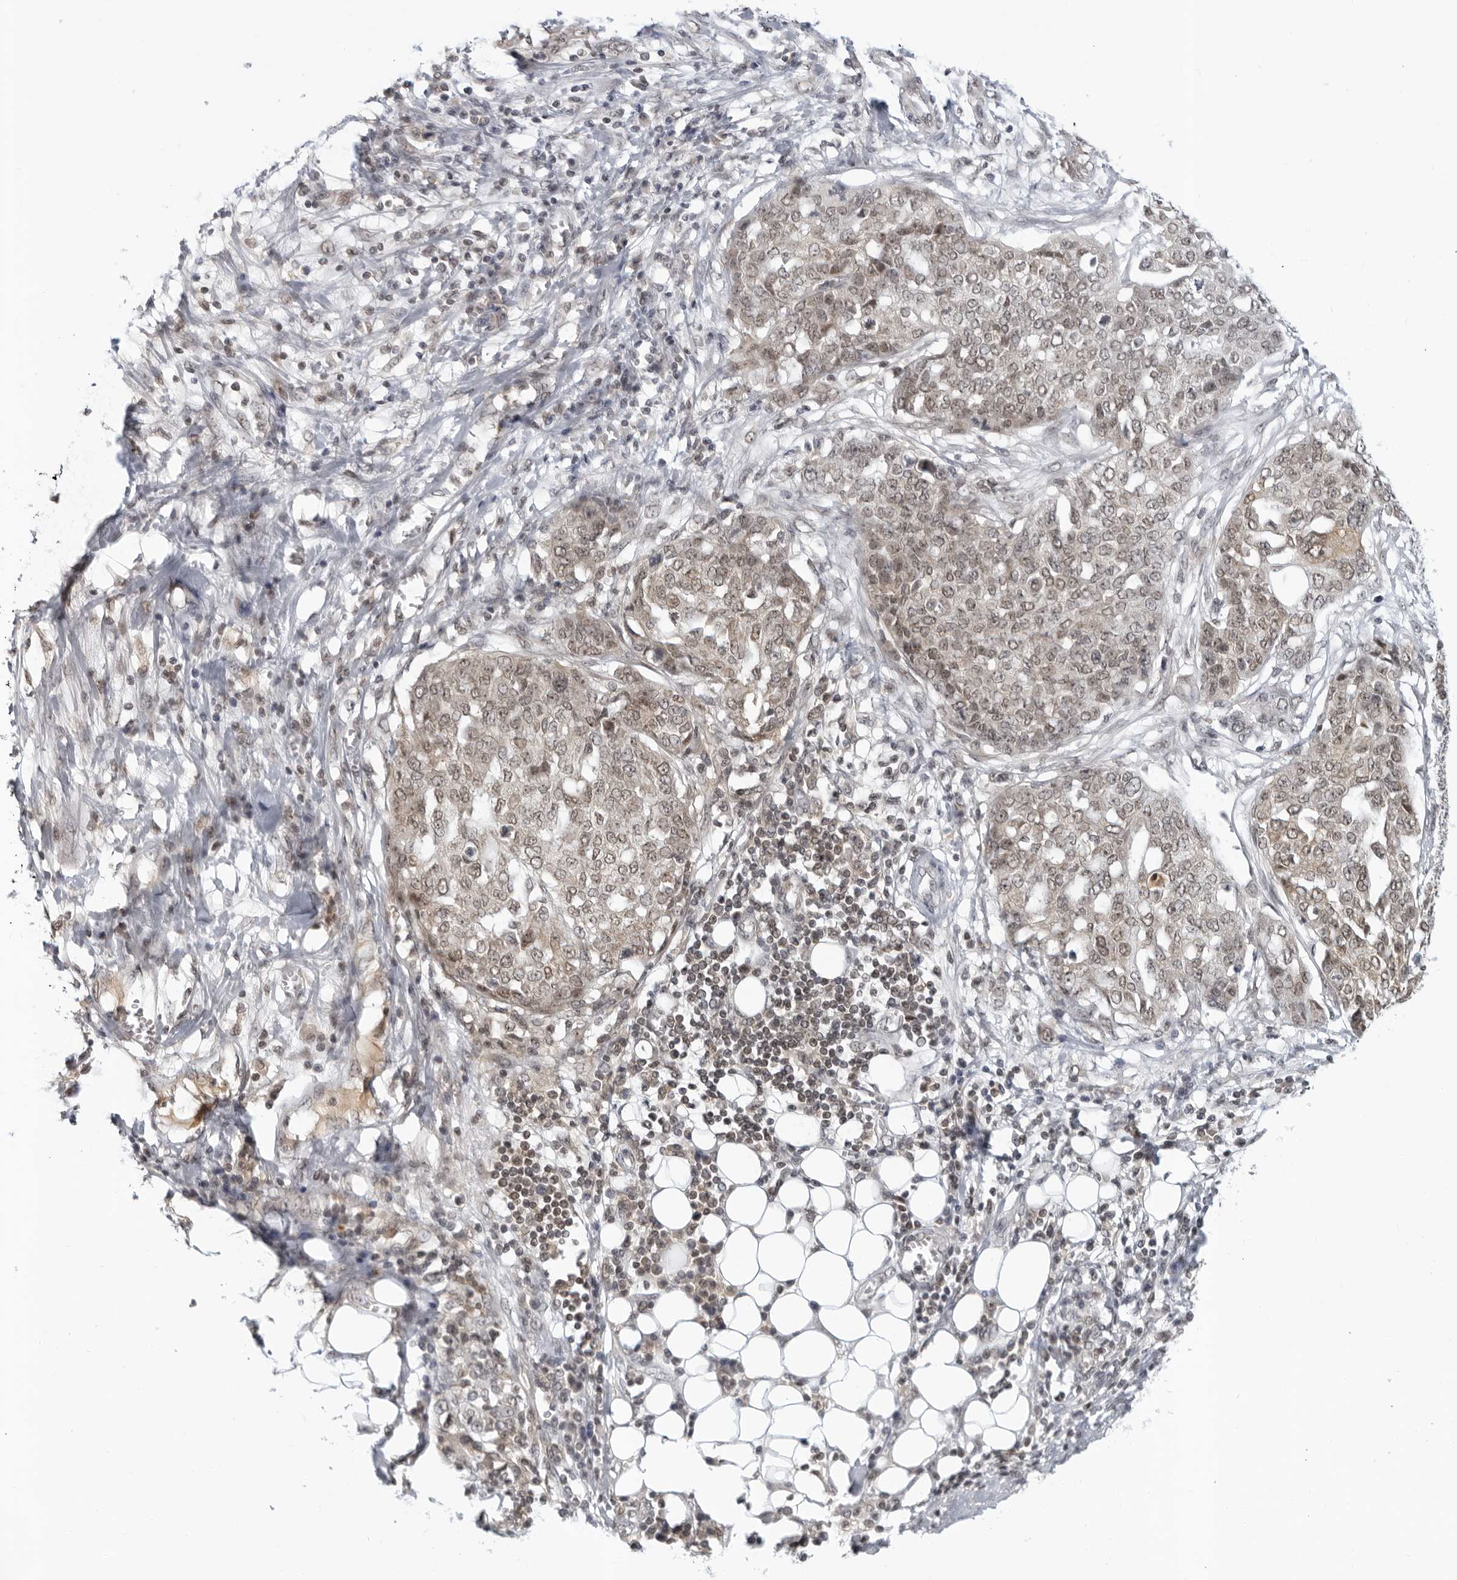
{"staining": {"intensity": "moderate", "quantity": ">75%", "location": "nuclear"}, "tissue": "ovarian cancer", "cell_type": "Tumor cells", "image_type": "cancer", "snomed": [{"axis": "morphology", "description": "Cystadenocarcinoma, serous, NOS"}, {"axis": "topography", "description": "Soft tissue"}, {"axis": "topography", "description": "Ovary"}], "caption": "Human ovarian serous cystadenocarcinoma stained with a brown dye demonstrates moderate nuclear positive expression in about >75% of tumor cells.", "gene": "CC2D1B", "patient": {"sex": "female", "age": 57}}